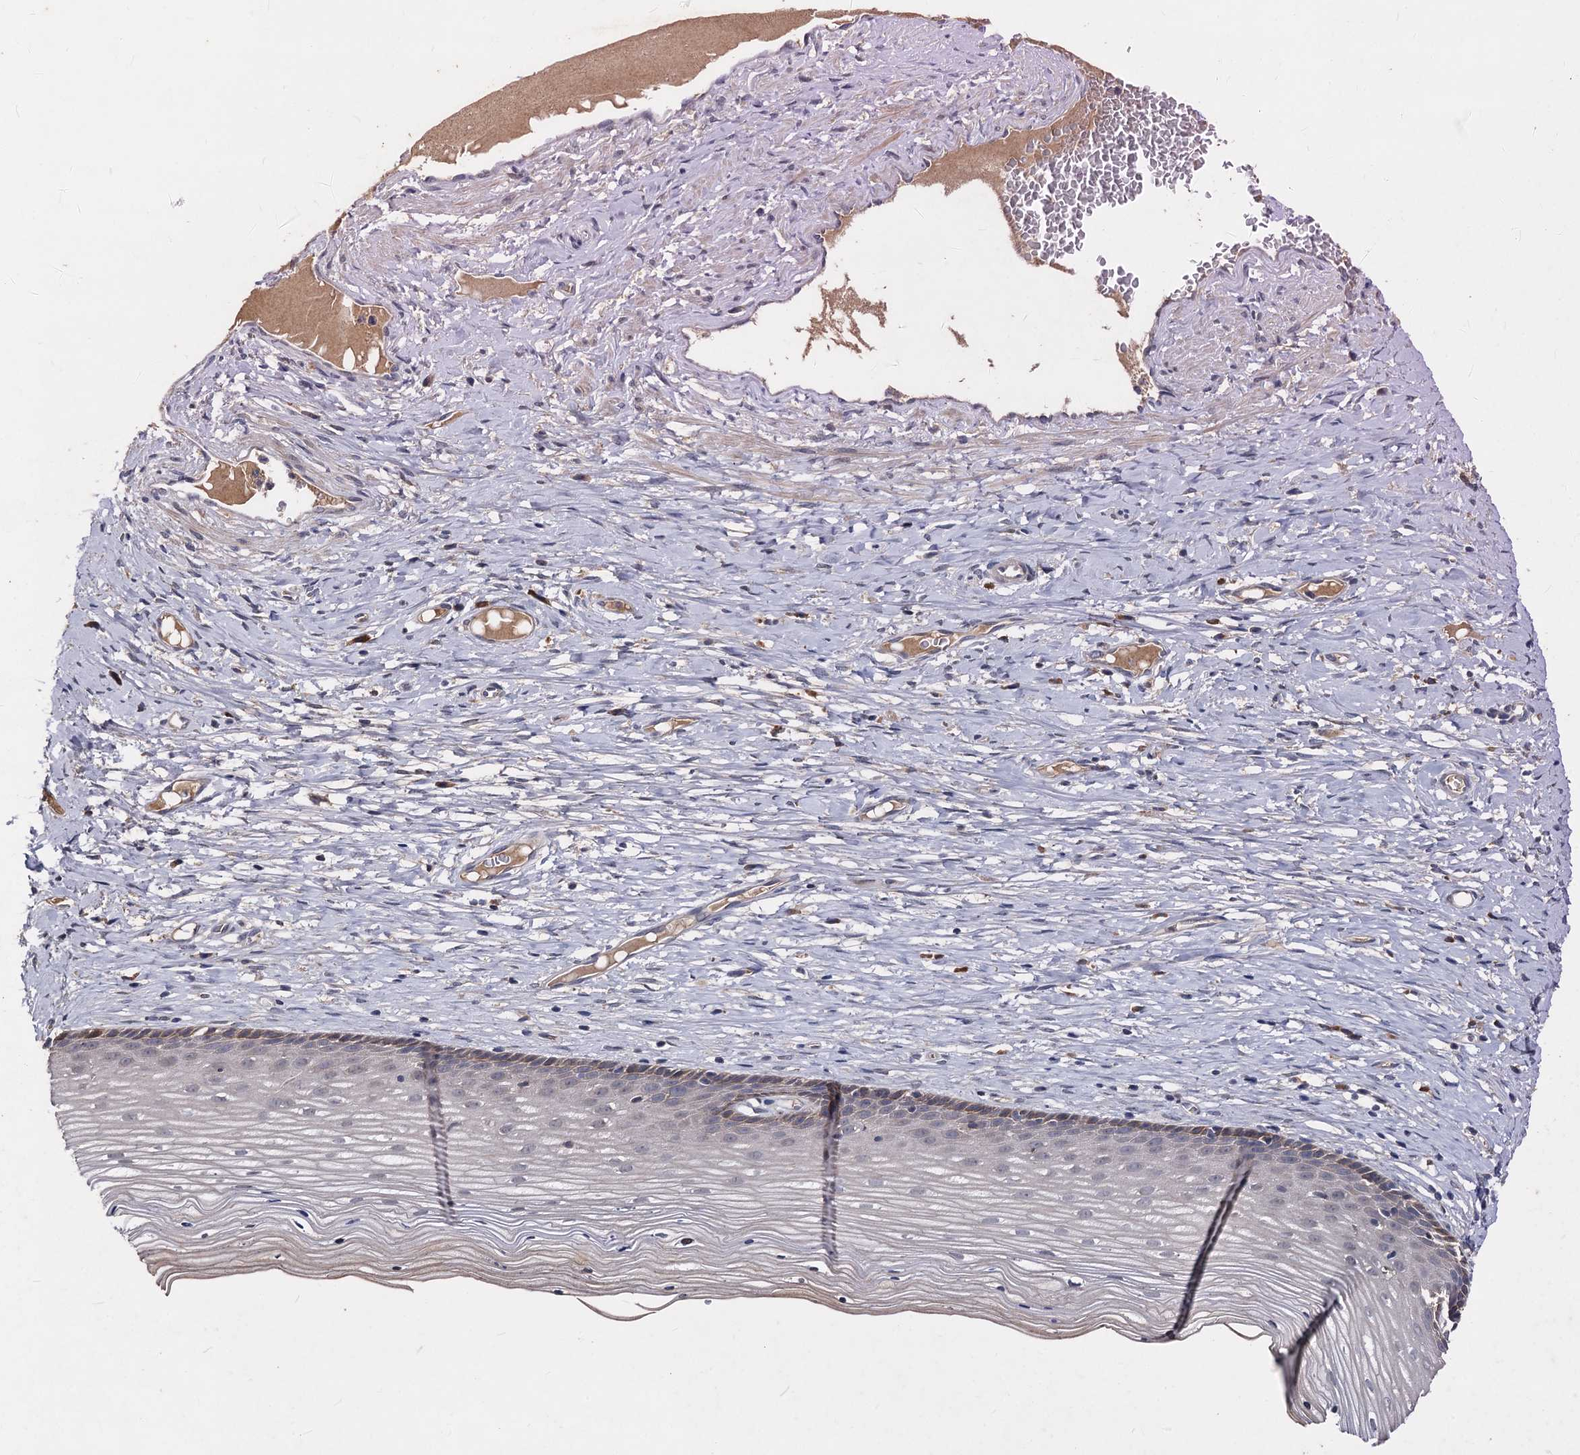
{"staining": {"intensity": "weak", "quantity": "<25%", "location": "cytoplasmic/membranous"}, "tissue": "cervix", "cell_type": "Squamous epithelial cells", "image_type": "normal", "snomed": [{"axis": "morphology", "description": "Normal tissue, NOS"}, {"axis": "topography", "description": "Cervix"}], "caption": "The micrograph reveals no significant expression in squamous epithelial cells of cervix. (DAB immunohistochemistry (IHC) visualized using brightfield microscopy, high magnification).", "gene": "CCDC184", "patient": {"sex": "female", "age": 42}}